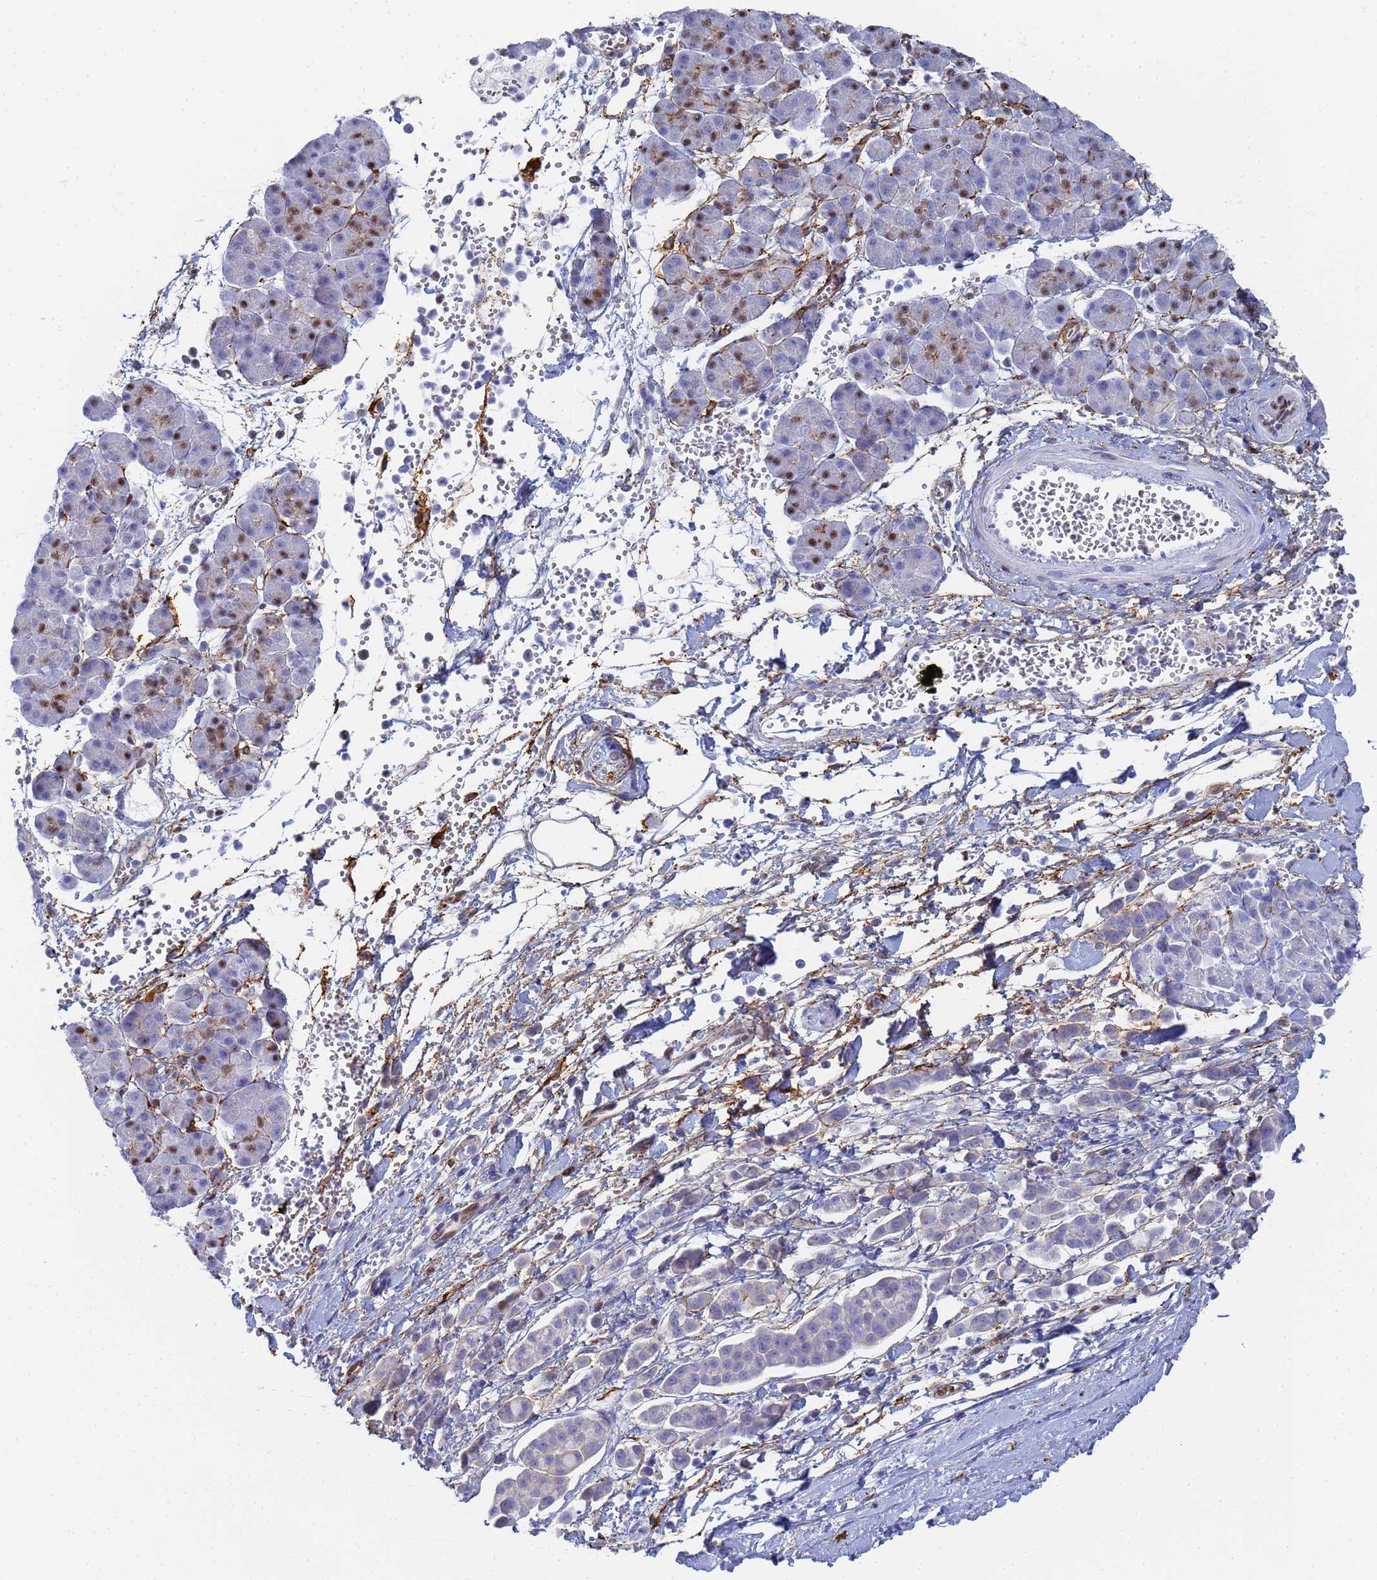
{"staining": {"intensity": "negative", "quantity": "none", "location": "none"}, "tissue": "pancreatic cancer", "cell_type": "Tumor cells", "image_type": "cancer", "snomed": [{"axis": "morphology", "description": "Normal tissue, NOS"}, {"axis": "morphology", "description": "Adenocarcinoma, NOS"}, {"axis": "topography", "description": "Pancreas"}], "caption": "Tumor cells are negative for protein expression in human adenocarcinoma (pancreatic). The staining is performed using DAB brown chromogen with nuclei counter-stained in using hematoxylin.", "gene": "PRRT4", "patient": {"sex": "female", "age": 64}}